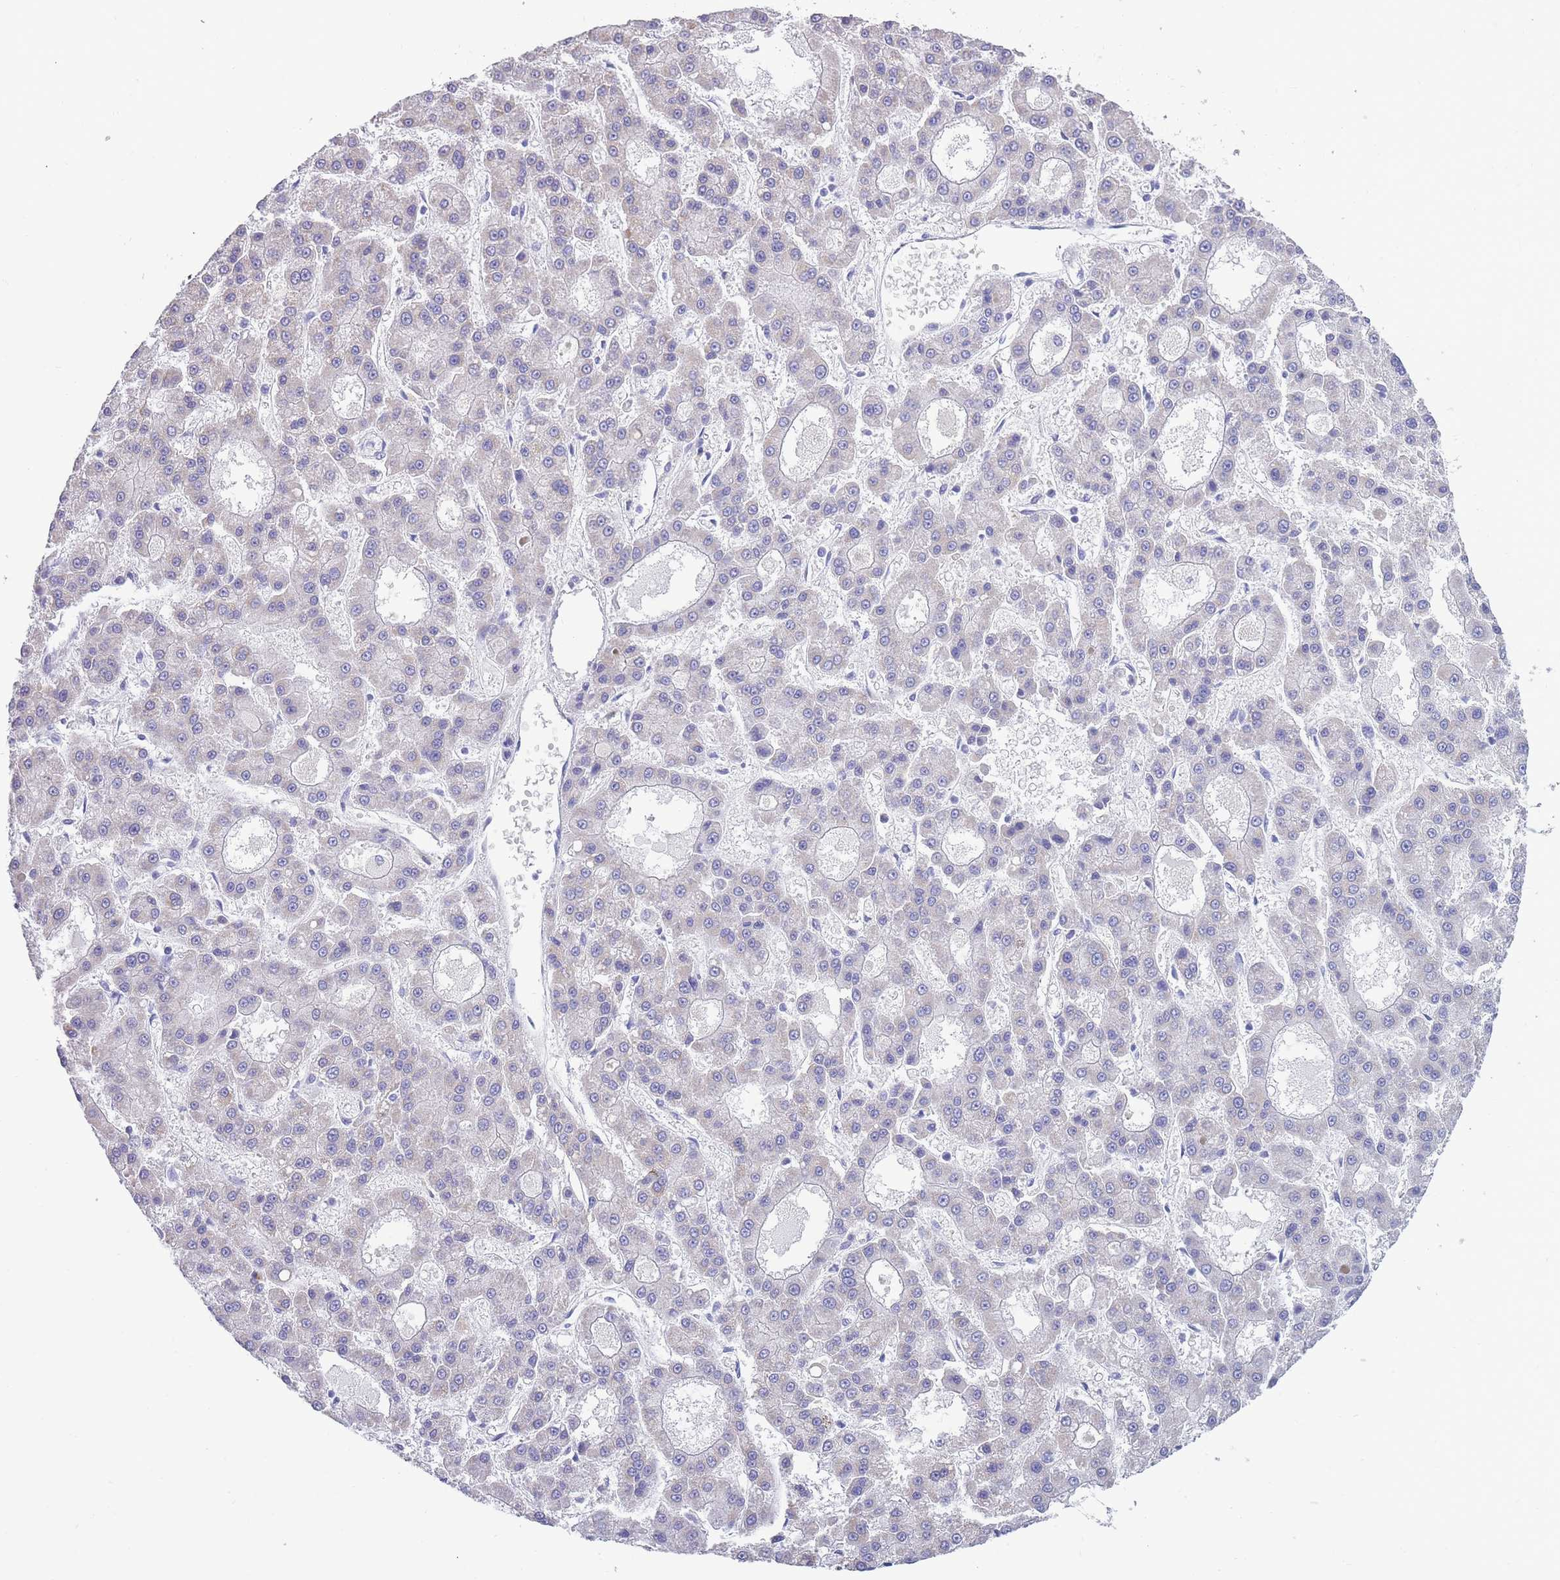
{"staining": {"intensity": "negative", "quantity": "none", "location": "none"}, "tissue": "liver cancer", "cell_type": "Tumor cells", "image_type": "cancer", "snomed": [{"axis": "morphology", "description": "Carcinoma, Hepatocellular, NOS"}, {"axis": "topography", "description": "Liver"}], "caption": "Immunohistochemical staining of hepatocellular carcinoma (liver) reveals no significant staining in tumor cells.", "gene": "INTS2", "patient": {"sex": "male", "age": 70}}